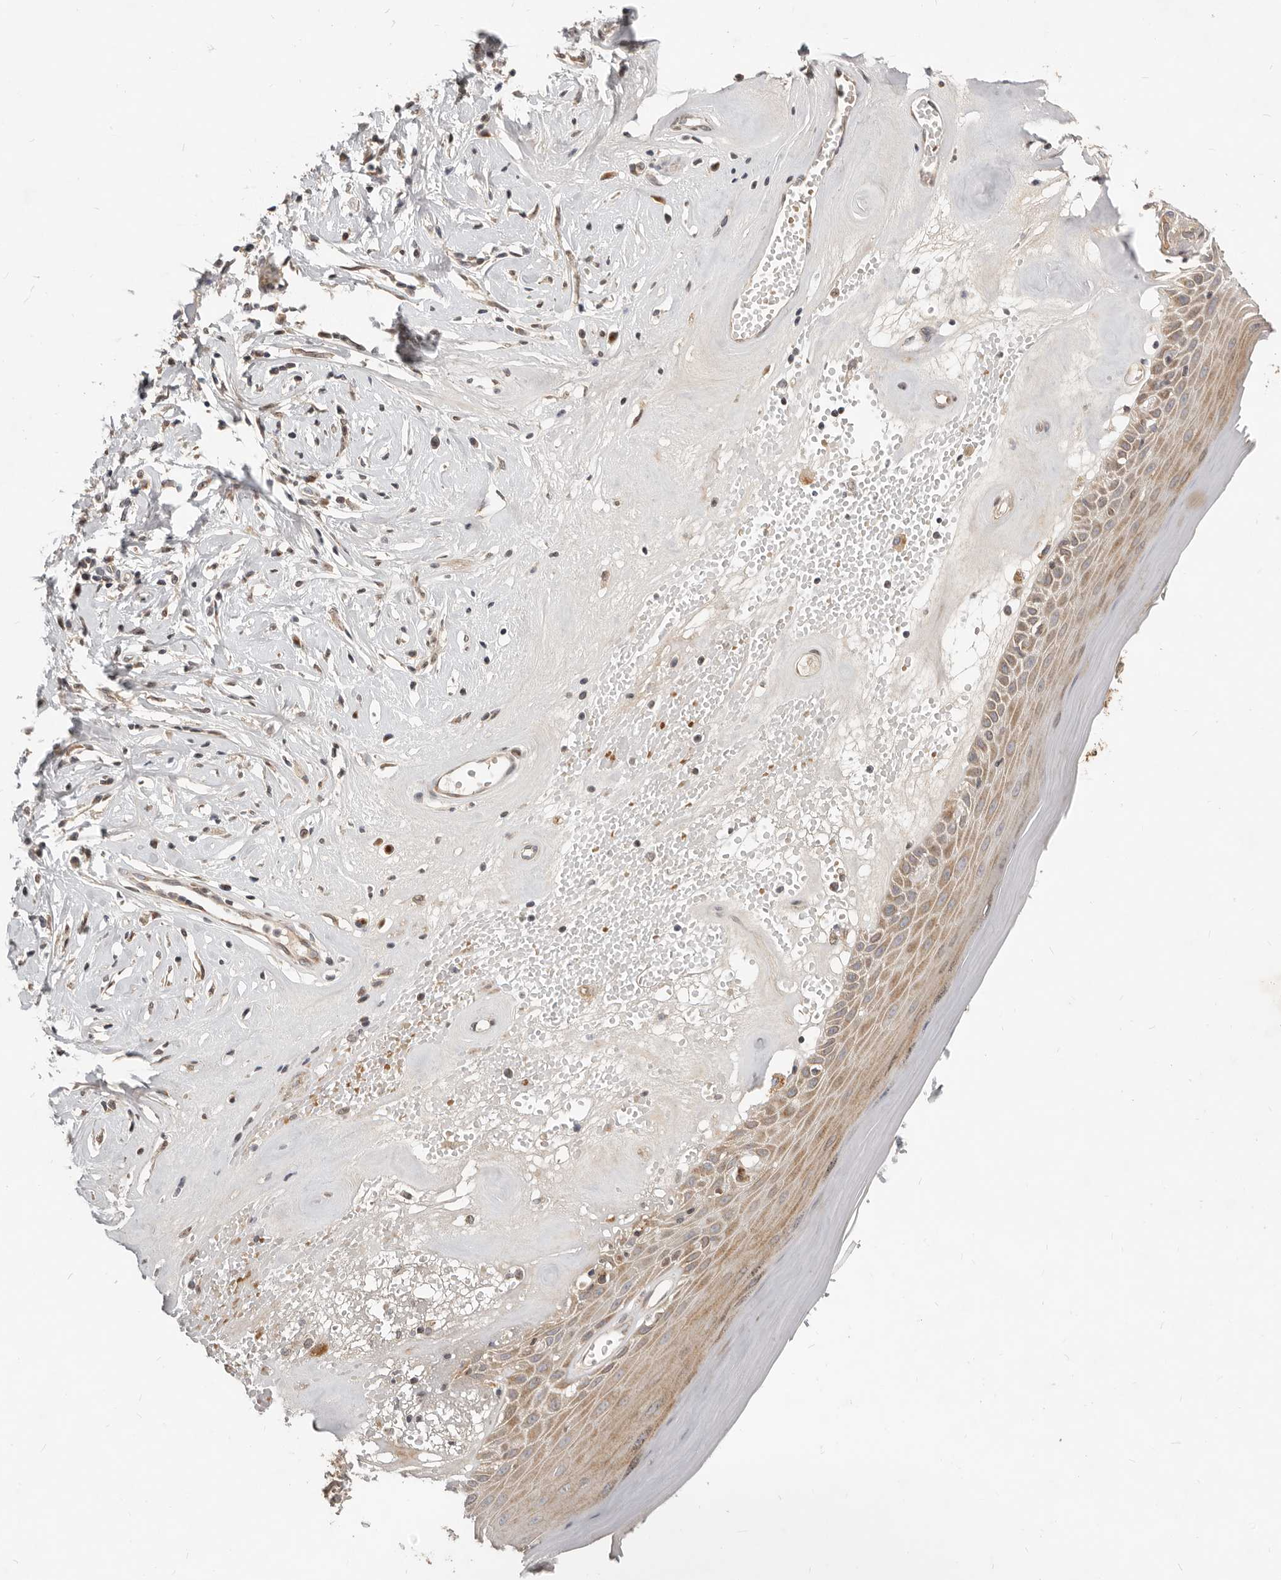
{"staining": {"intensity": "moderate", "quantity": "25%-75%", "location": "cytoplasmic/membranous"}, "tissue": "skin", "cell_type": "Epidermal cells", "image_type": "normal", "snomed": [{"axis": "morphology", "description": "Normal tissue, NOS"}, {"axis": "morphology", "description": "Inflammation, NOS"}, {"axis": "topography", "description": "Vulva"}], "caption": "DAB immunohistochemical staining of normal skin shows moderate cytoplasmic/membranous protein expression in approximately 25%-75% of epidermal cells.", "gene": "NPY4R2", "patient": {"sex": "female", "age": 84}}